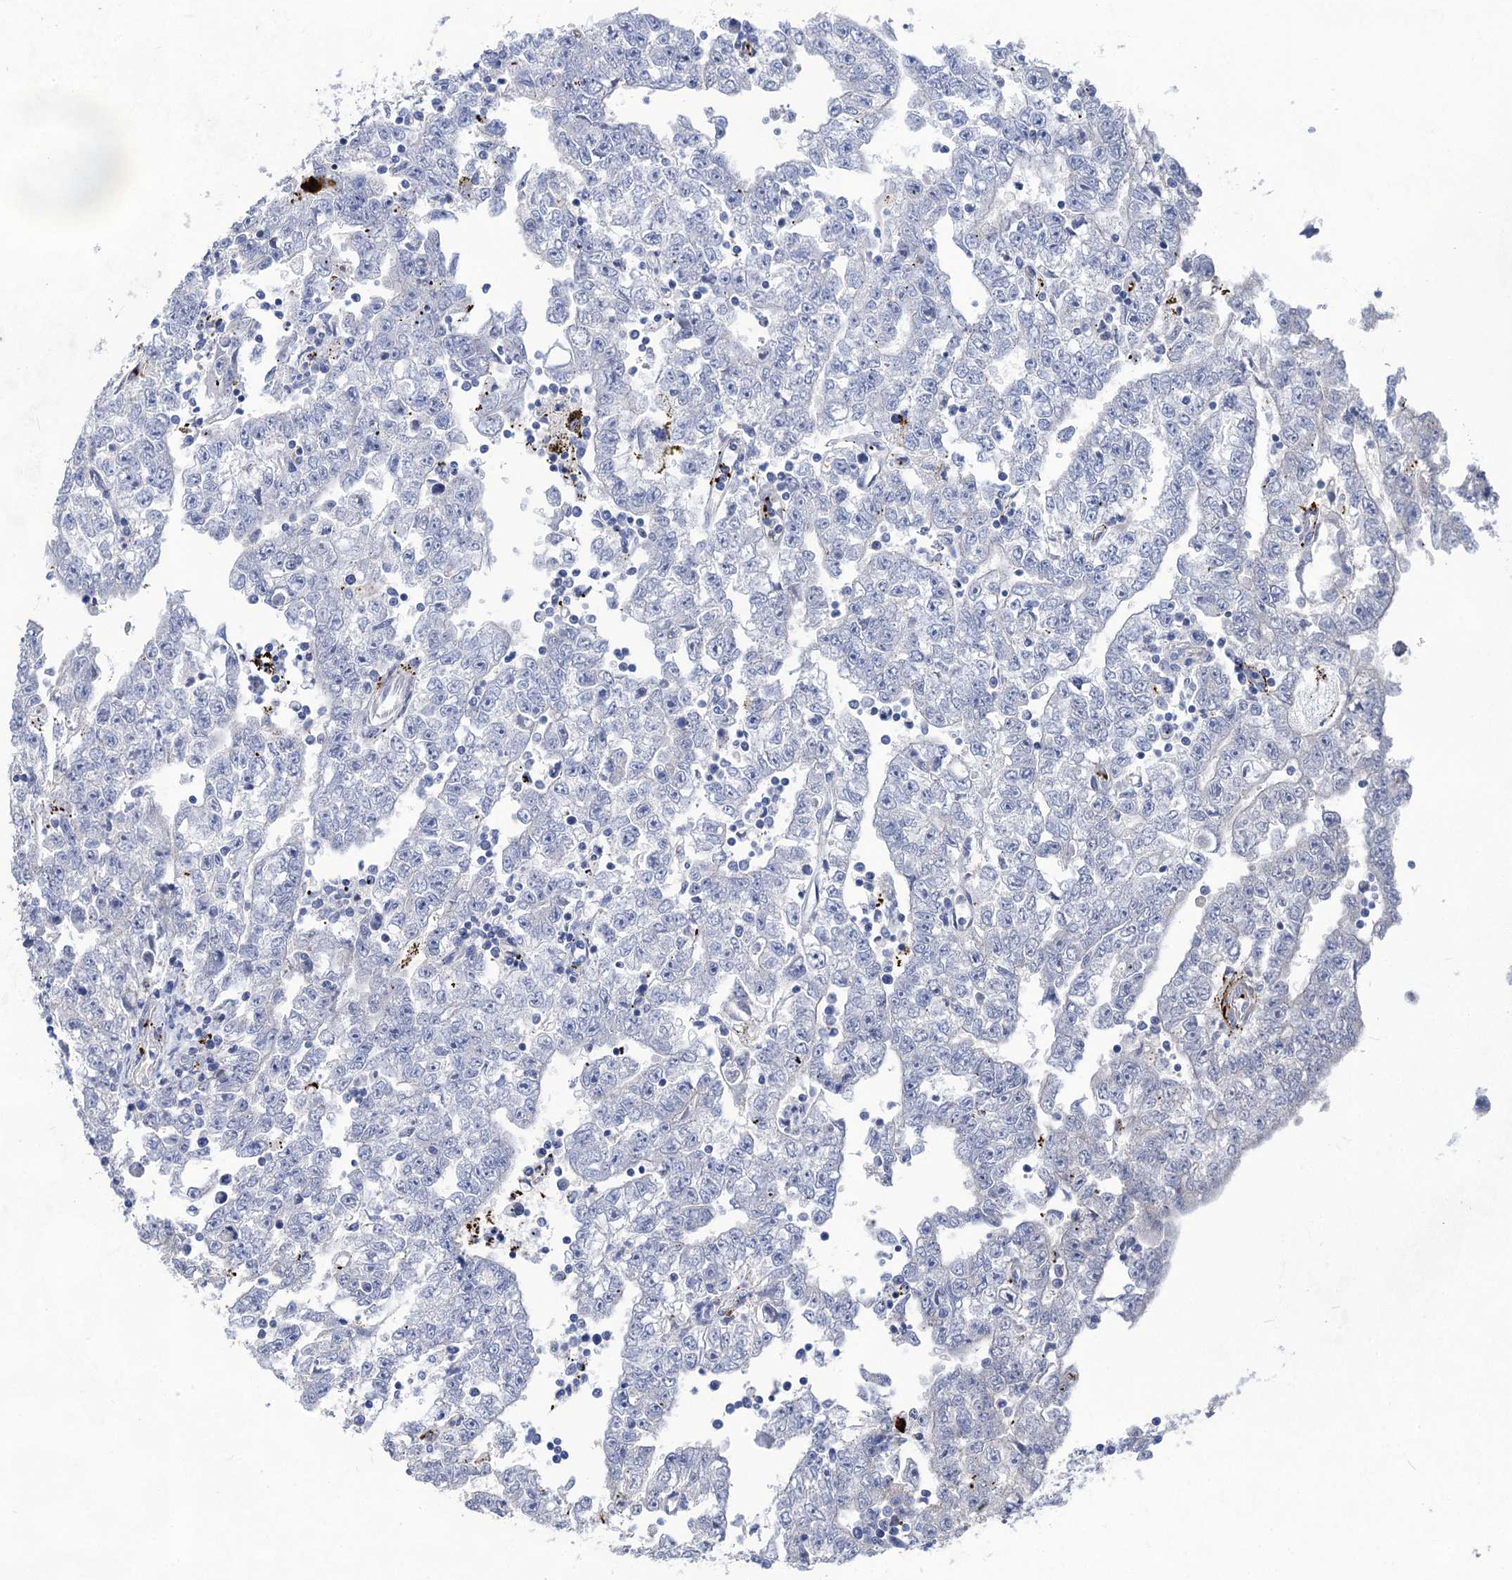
{"staining": {"intensity": "negative", "quantity": "none", "location": "none"}, "tissue": "testis cancer", "cell_type": "Tumor cells", "image_type": "cancer", "snomed": [{"axis": "morphology", "description": "Carcinoma, Embryonal, NOS"}, {"axis": "topography", "description": "Testis"}], "caption": "This image is of testis embryonal carcinoma stained with immunohistochemistry (IHC) to label a protein in brown with the nuclei are counter-stained blue. There is no expression in tumor cells. (Immunohistochemistry (ihc), brightfield microscopy, high magnification).", "gene": "MON2", "patient": {"sex": "male", "age": 25}}